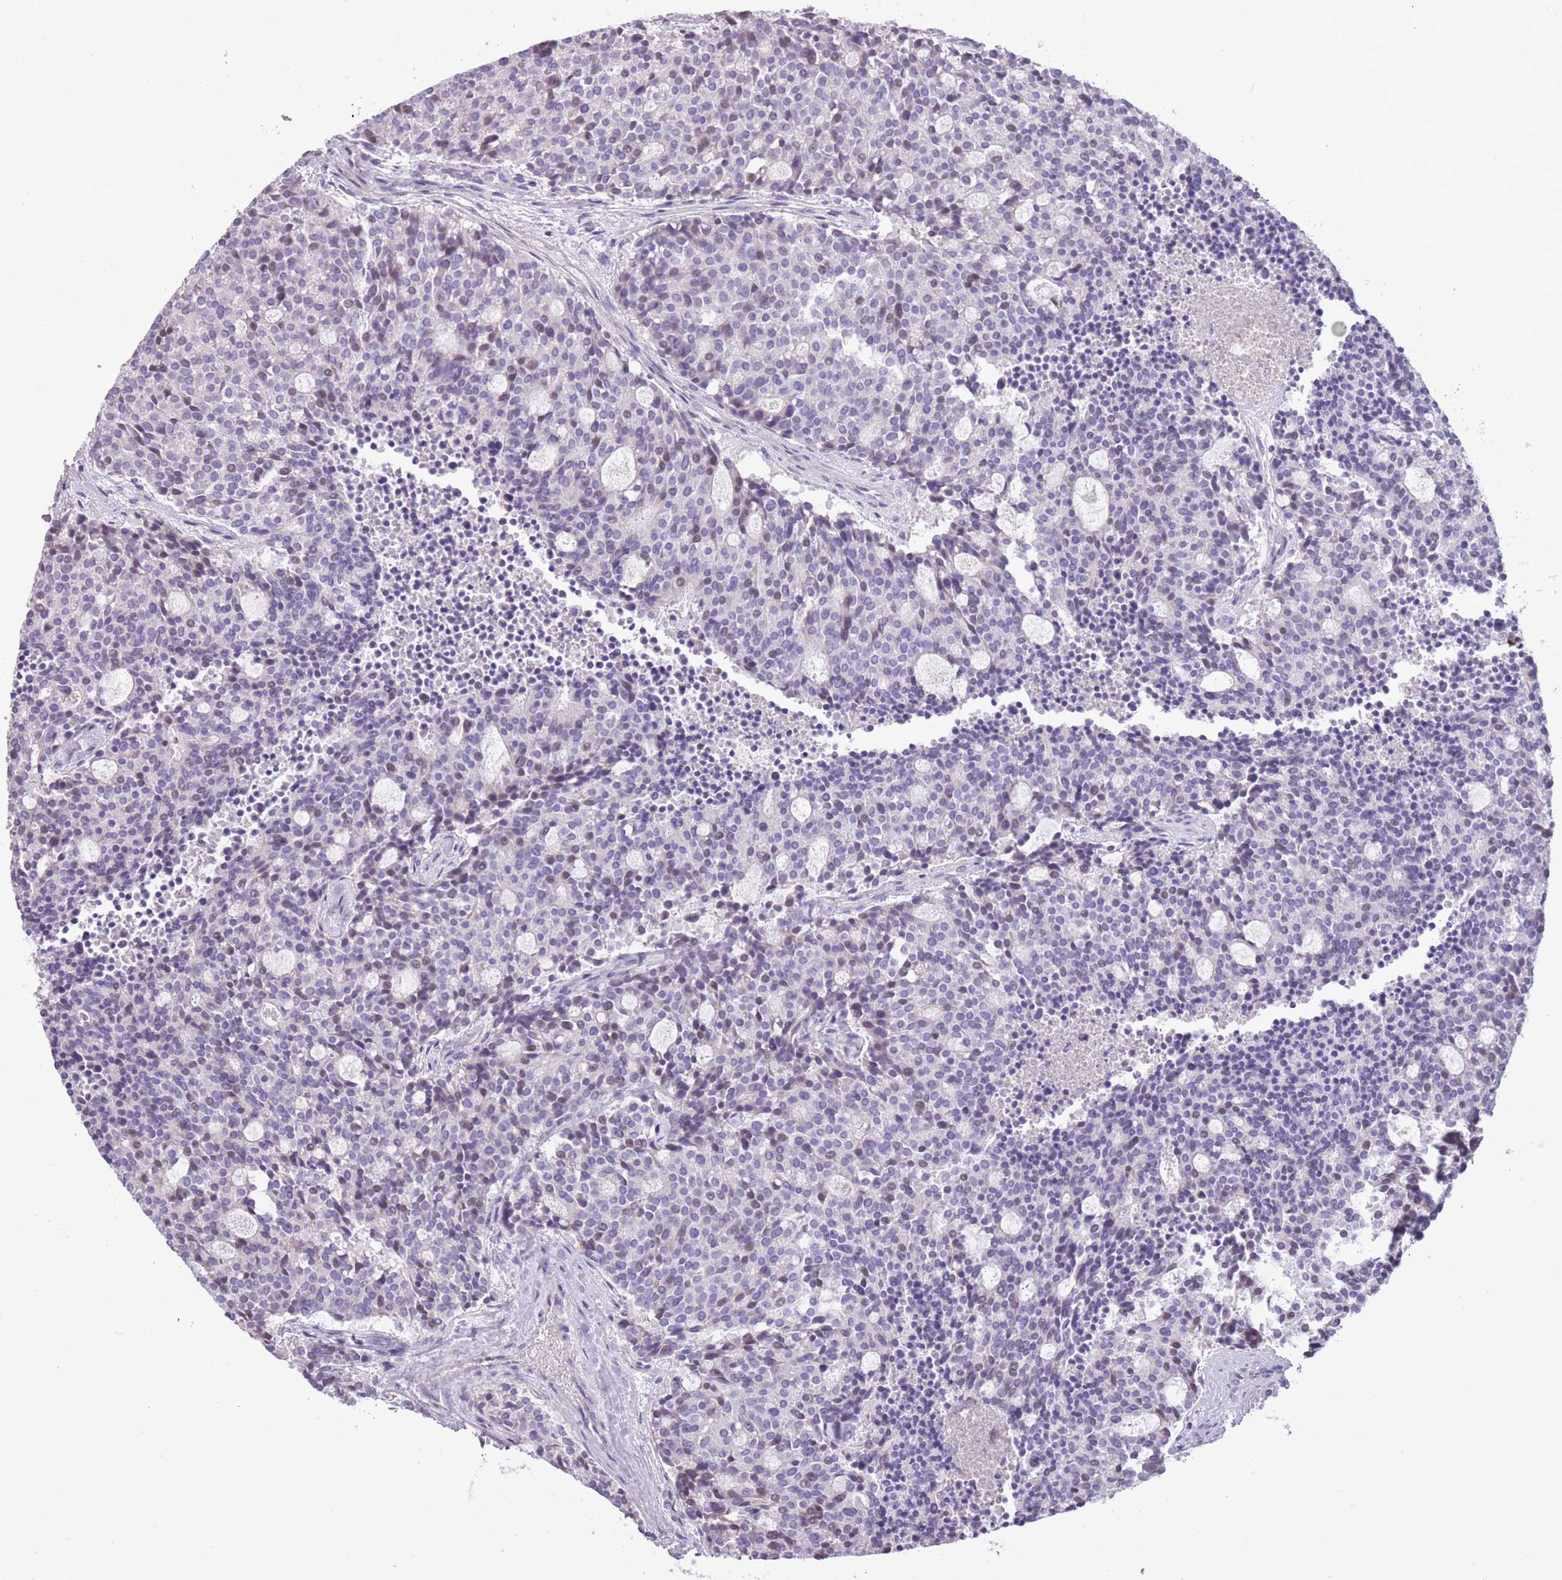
{"staining": {"intensity": "negative", "quantity": "none", "location": "none"}, "tissue": "carcinoid", "cell_type": "Tumor cells", "image_type": "cancer", "snomed": [{"axis": "morphology", "description": "Carcinoid, malignant, NOS"}, {"axis": "topography", "description": "Pancreas"}], "caption": "A micrograph of human carcinoid (malignant) is negative for staining in tumor cells. (Brightfield microscopy of DAB (3,3'-diaminobenzidine) IHC at high magnification).", "gene": "WDR70", "patient": {"sex": "female", "age": 54}}